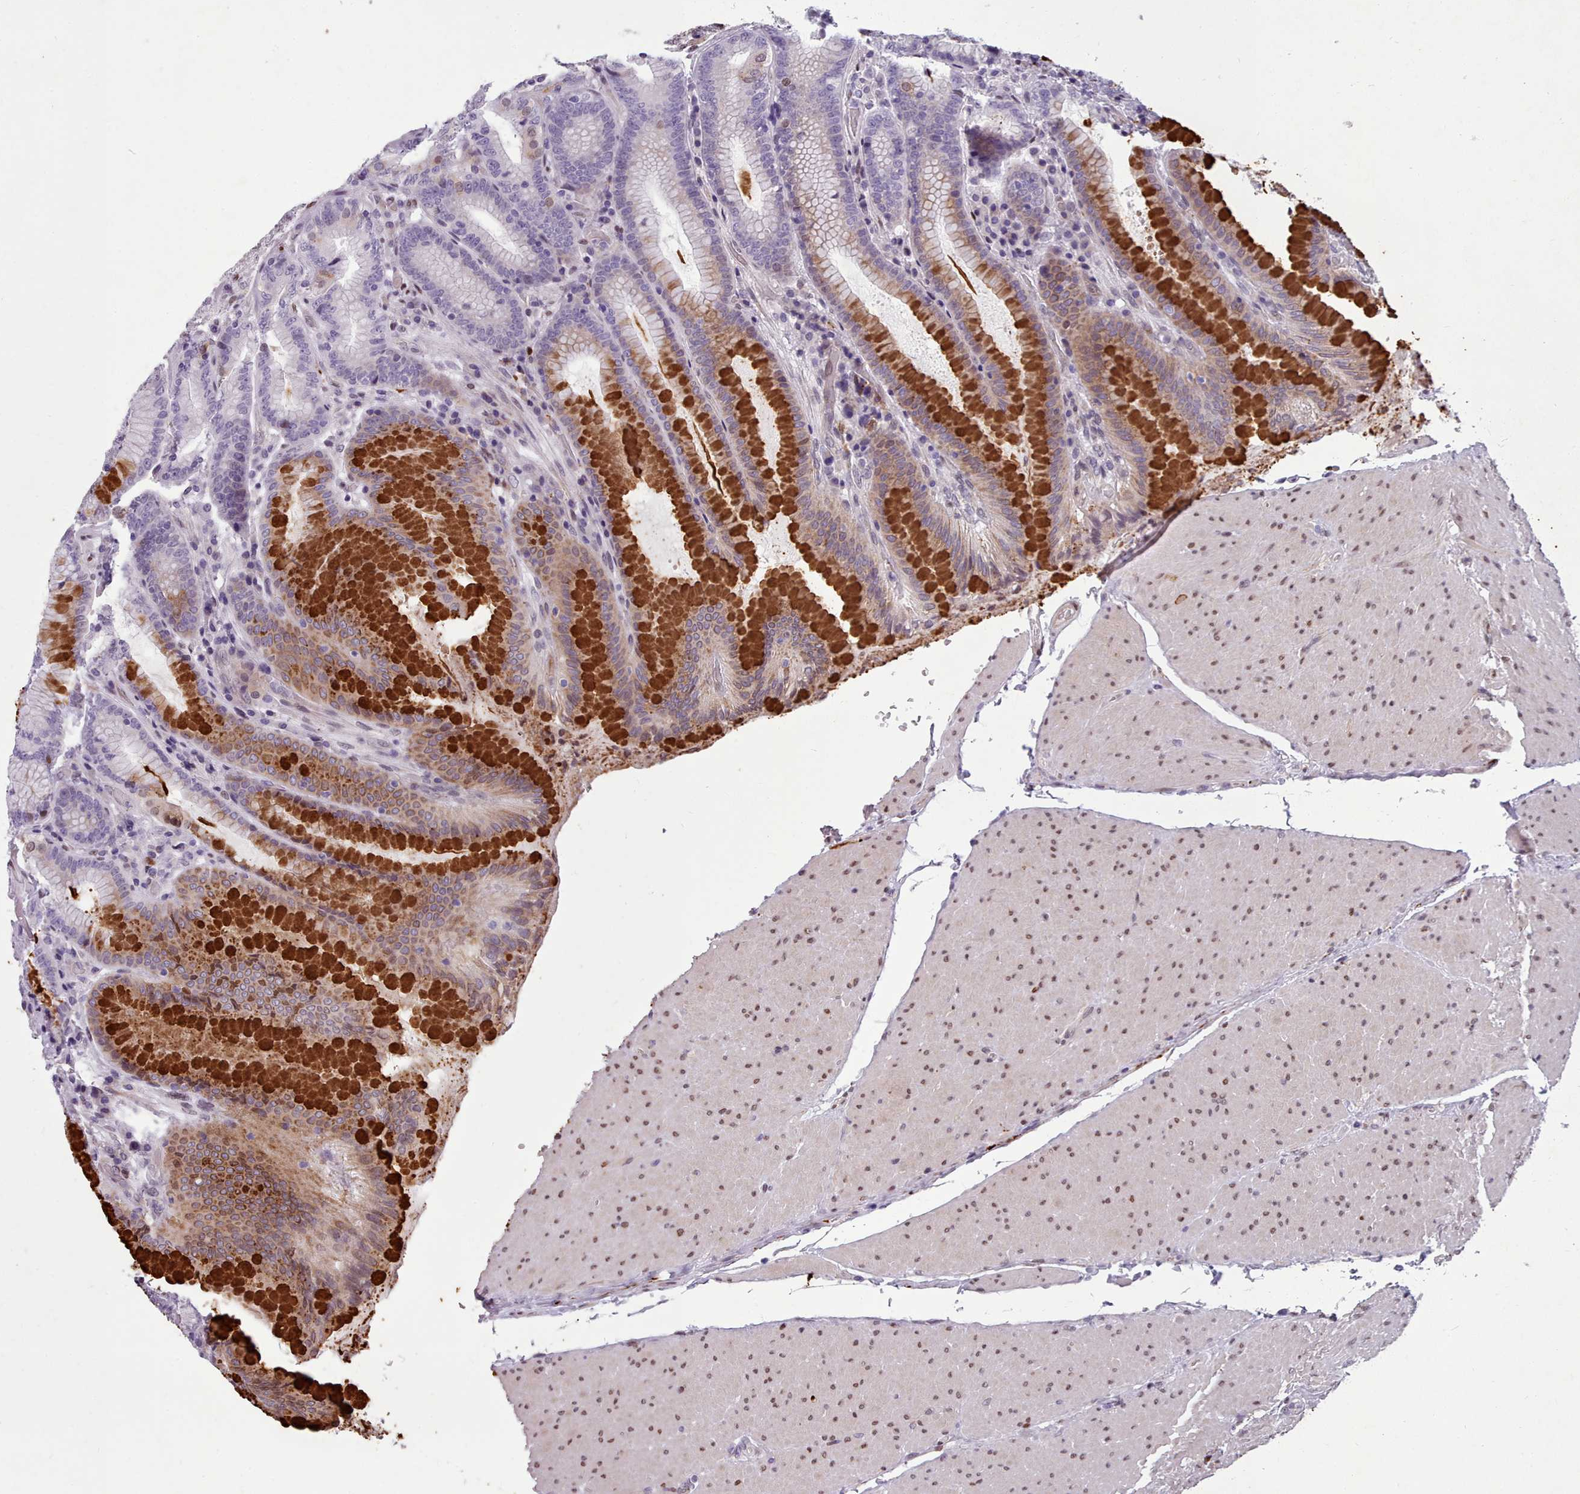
{"staining": {"intensity": "strong", "quantity": "25%-75%", "location": "cytoplasmic/membranous,nuclear"}, "tissue": "stomach", "cell_type": "Glandular cells", "image_type": "normal", "snomed": [{"axis": "morphology", "description": "Normal tissue, NOS"}, {"axis": "topography", "description": "Stomach, upper"}, {"axis": "topography", "description": "Stomach, lower"}], "caption": "Approximately 25%-75% of glandular cells in unremarkable human stomach exhibit strong cytoplasmic/membranous,nuclear protein expression as visualized by brown immunohistochemical staining.", "gene": "KCNT2", "patient": {"sex": "female", "age": 76}}